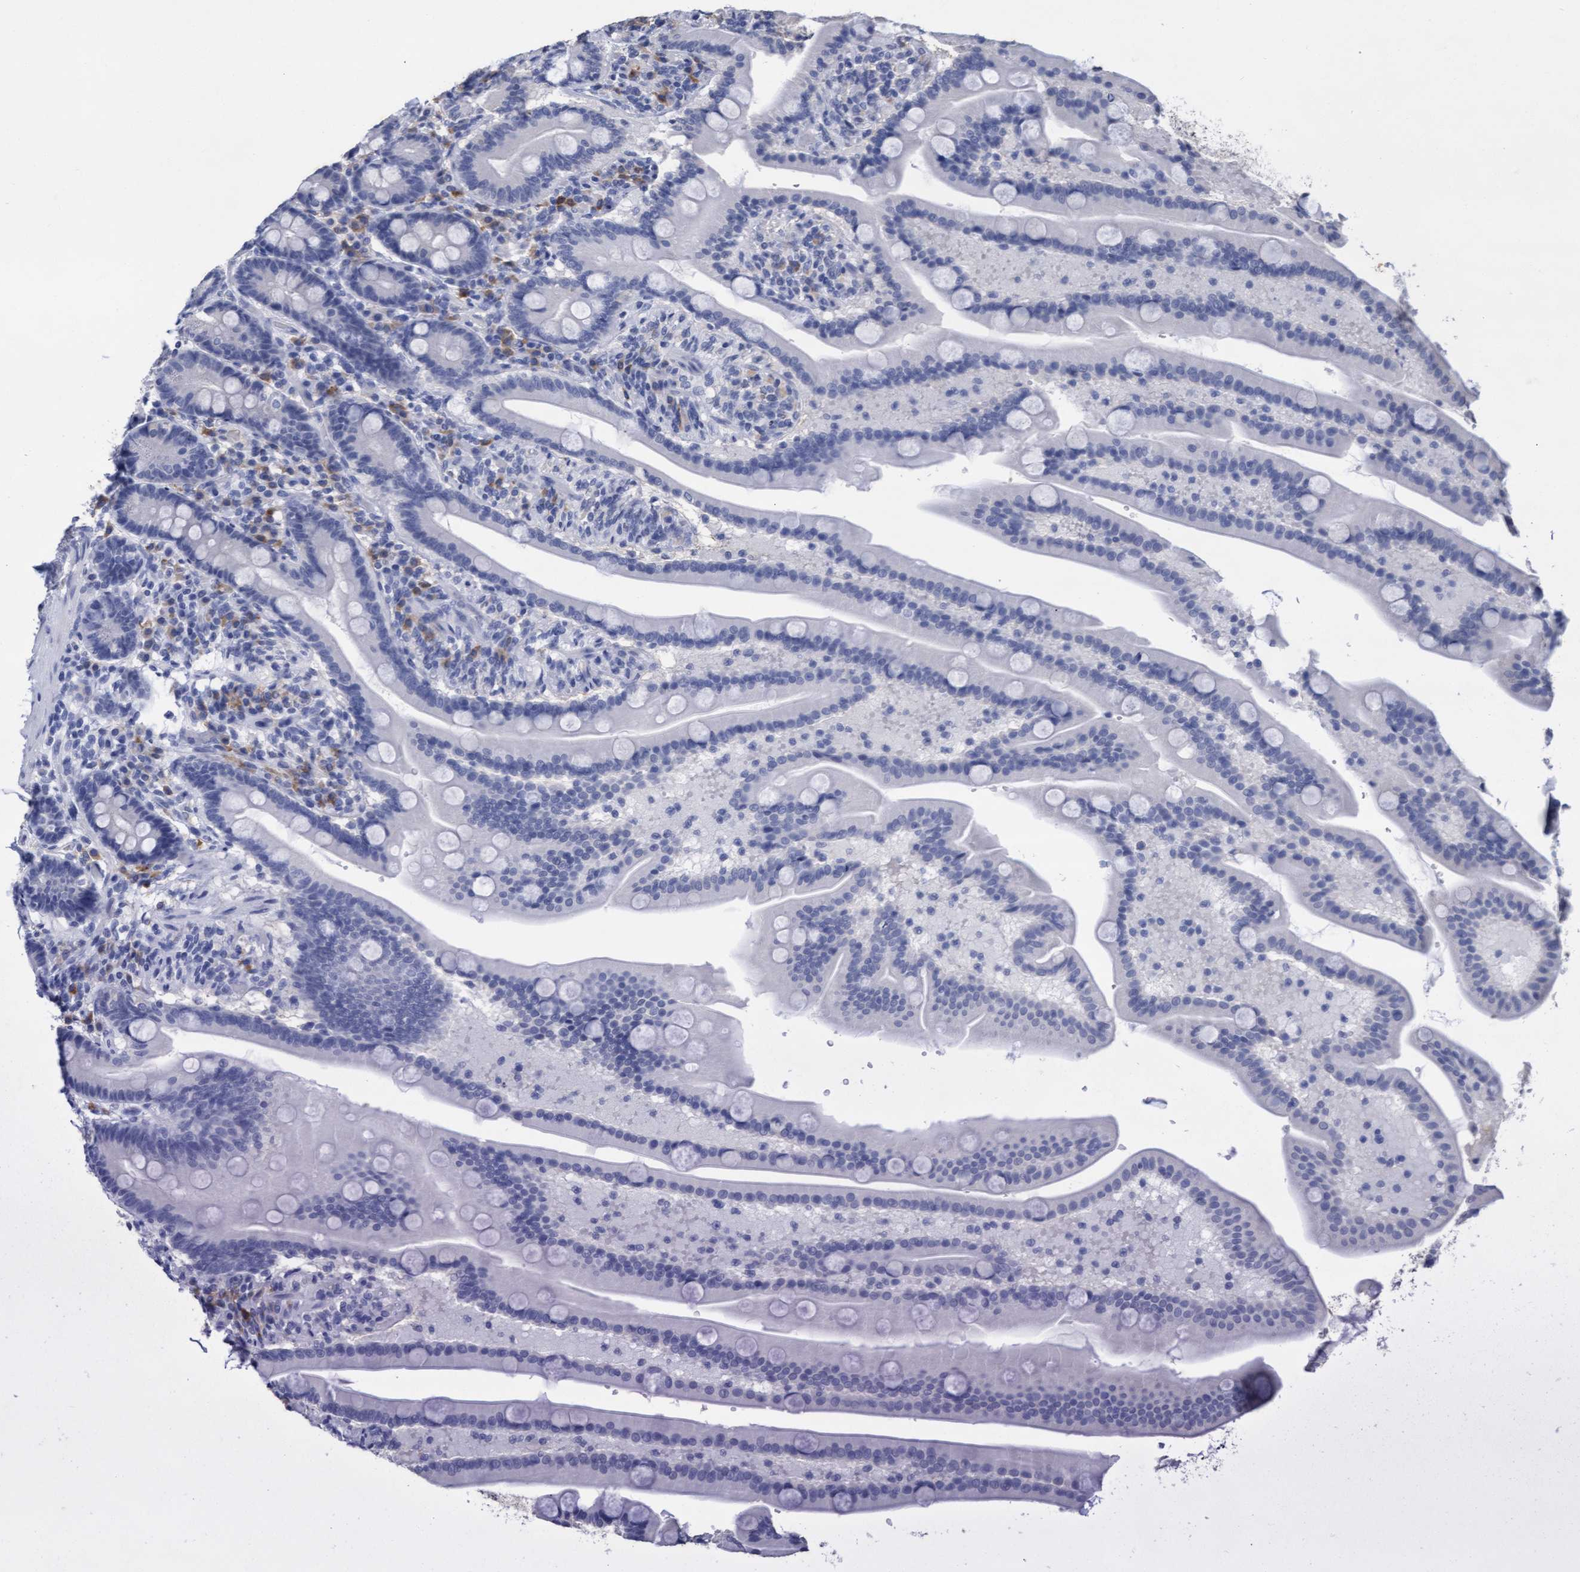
{"staining": {"intensity": "negative", "quantity": "none", "location": "none"}, "tissue": "duodenum", "cell_type": "Glandular cells", "image_type": "normal", "snomed": [{"axis": "morphology", "description": "Normal tissue, NOS"}, {"axis": "topography", "description": "Duodenum"}], "caption": "Protein analysis of unremarkable duodenum shows no significant expression in glandular cells. (Stains: DAB (3,3'-diaminobenzidine) immunohistochemistry (IHC) with hematoxylin counter stain, Microscopy: brightfield microscopy at high magnification).", "gene": "GPR39", "patient": {"sex": "male", "age": 54}}